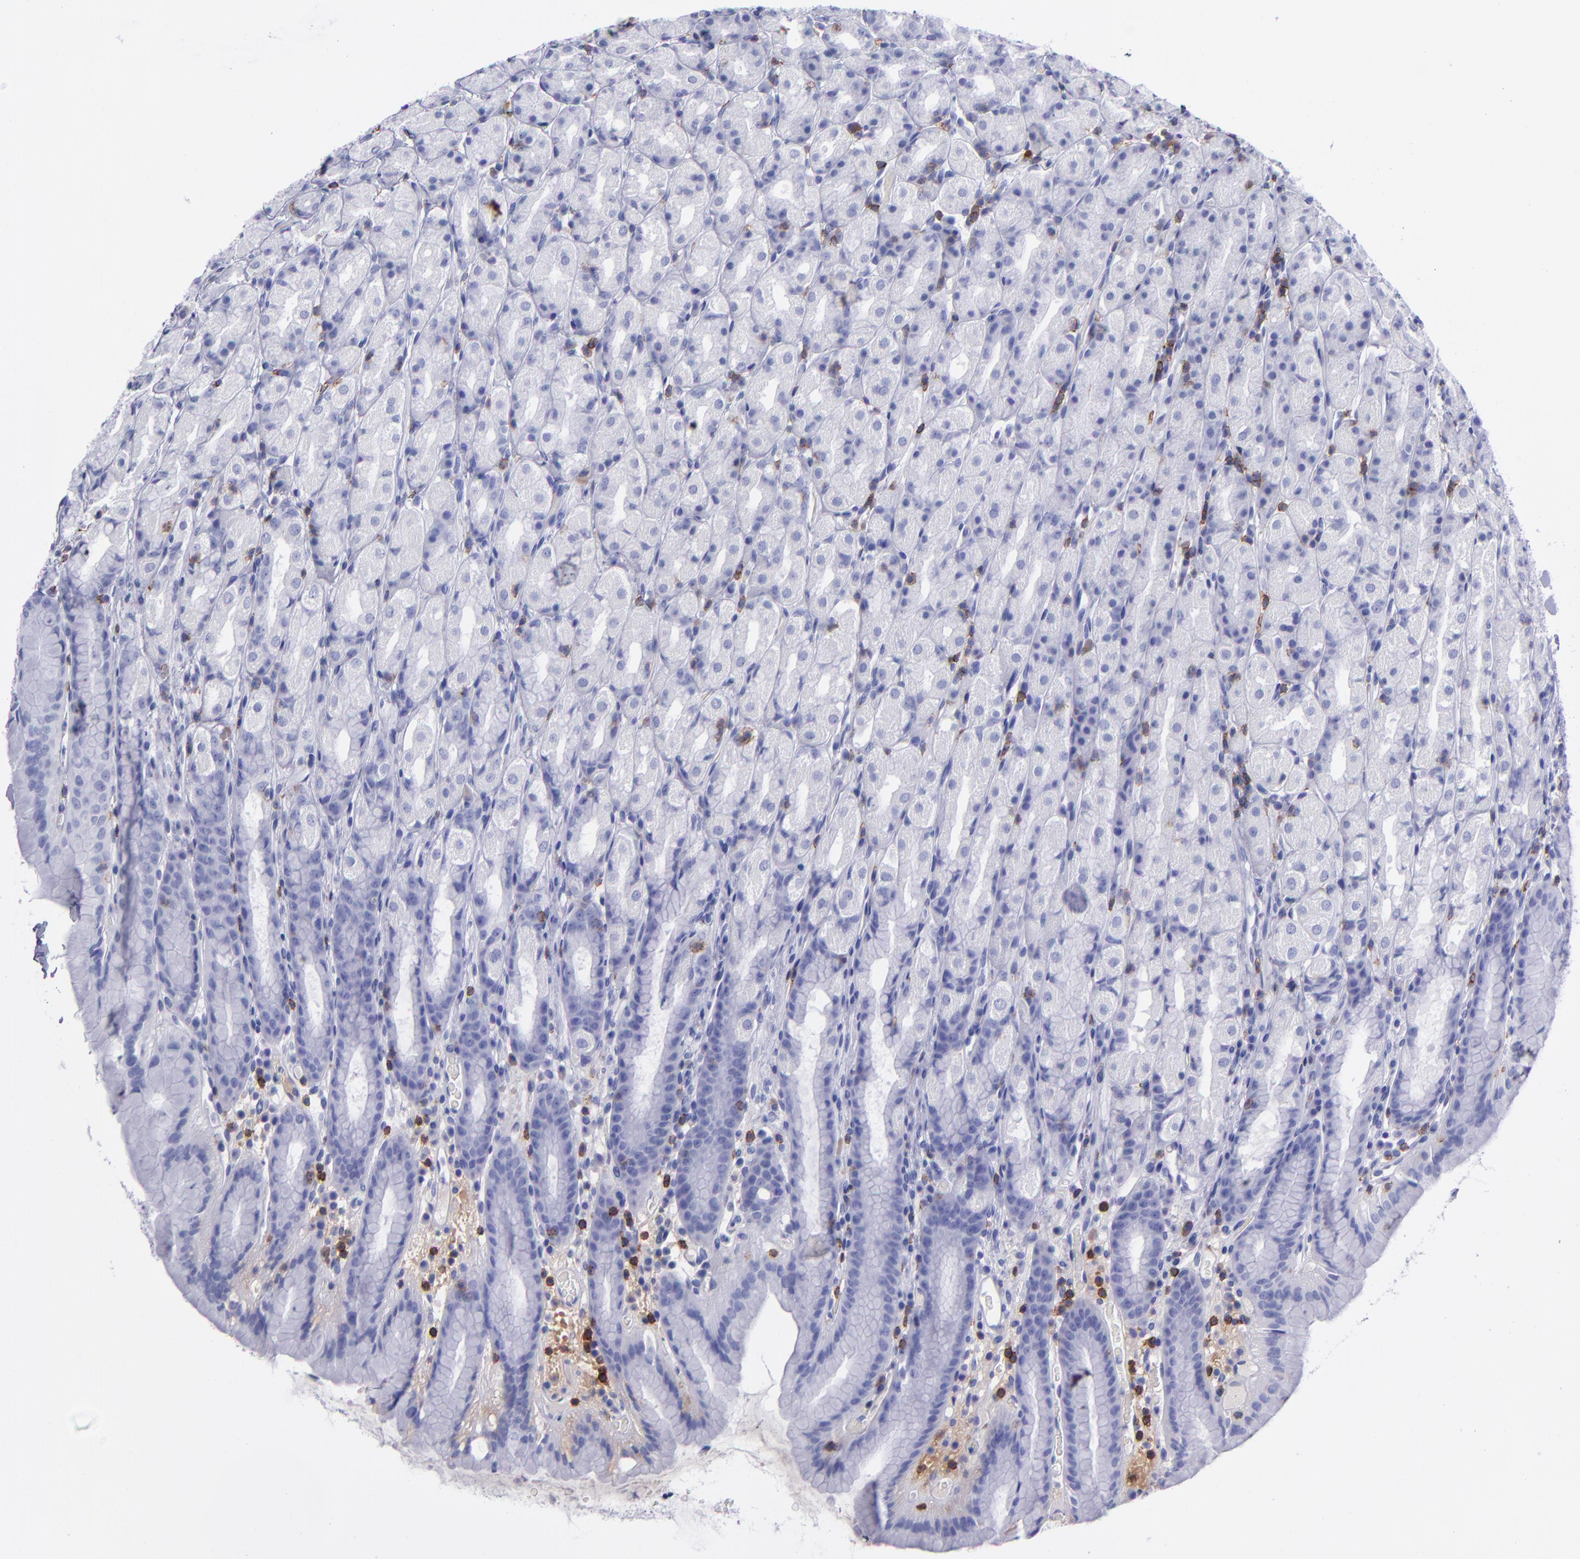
{"staining": {"intensity": "negative", "quantity": "none", "location": "none"}, "tissue": "stomach", "cell_type": "Glandular cells", "image_type": "normal", "snomed": [{"axis": "morphology", "description": "Normal tissue, NOS"}, {"axis": "topography", "description": "Stomach, upper"}], "caption": "High magnification brightfield microscopy of benign stomach stained with DAB (3,3'-diaminobenzidine) (brown) and counterstained with hematoxylin (blue): glandular cells show no significant positivity. (Brightfield microscopy of DAB immunohistochemistry (IHC) at high magnification).", "gene": "CD6", "patient": {"sex": "male", "age": 68}}